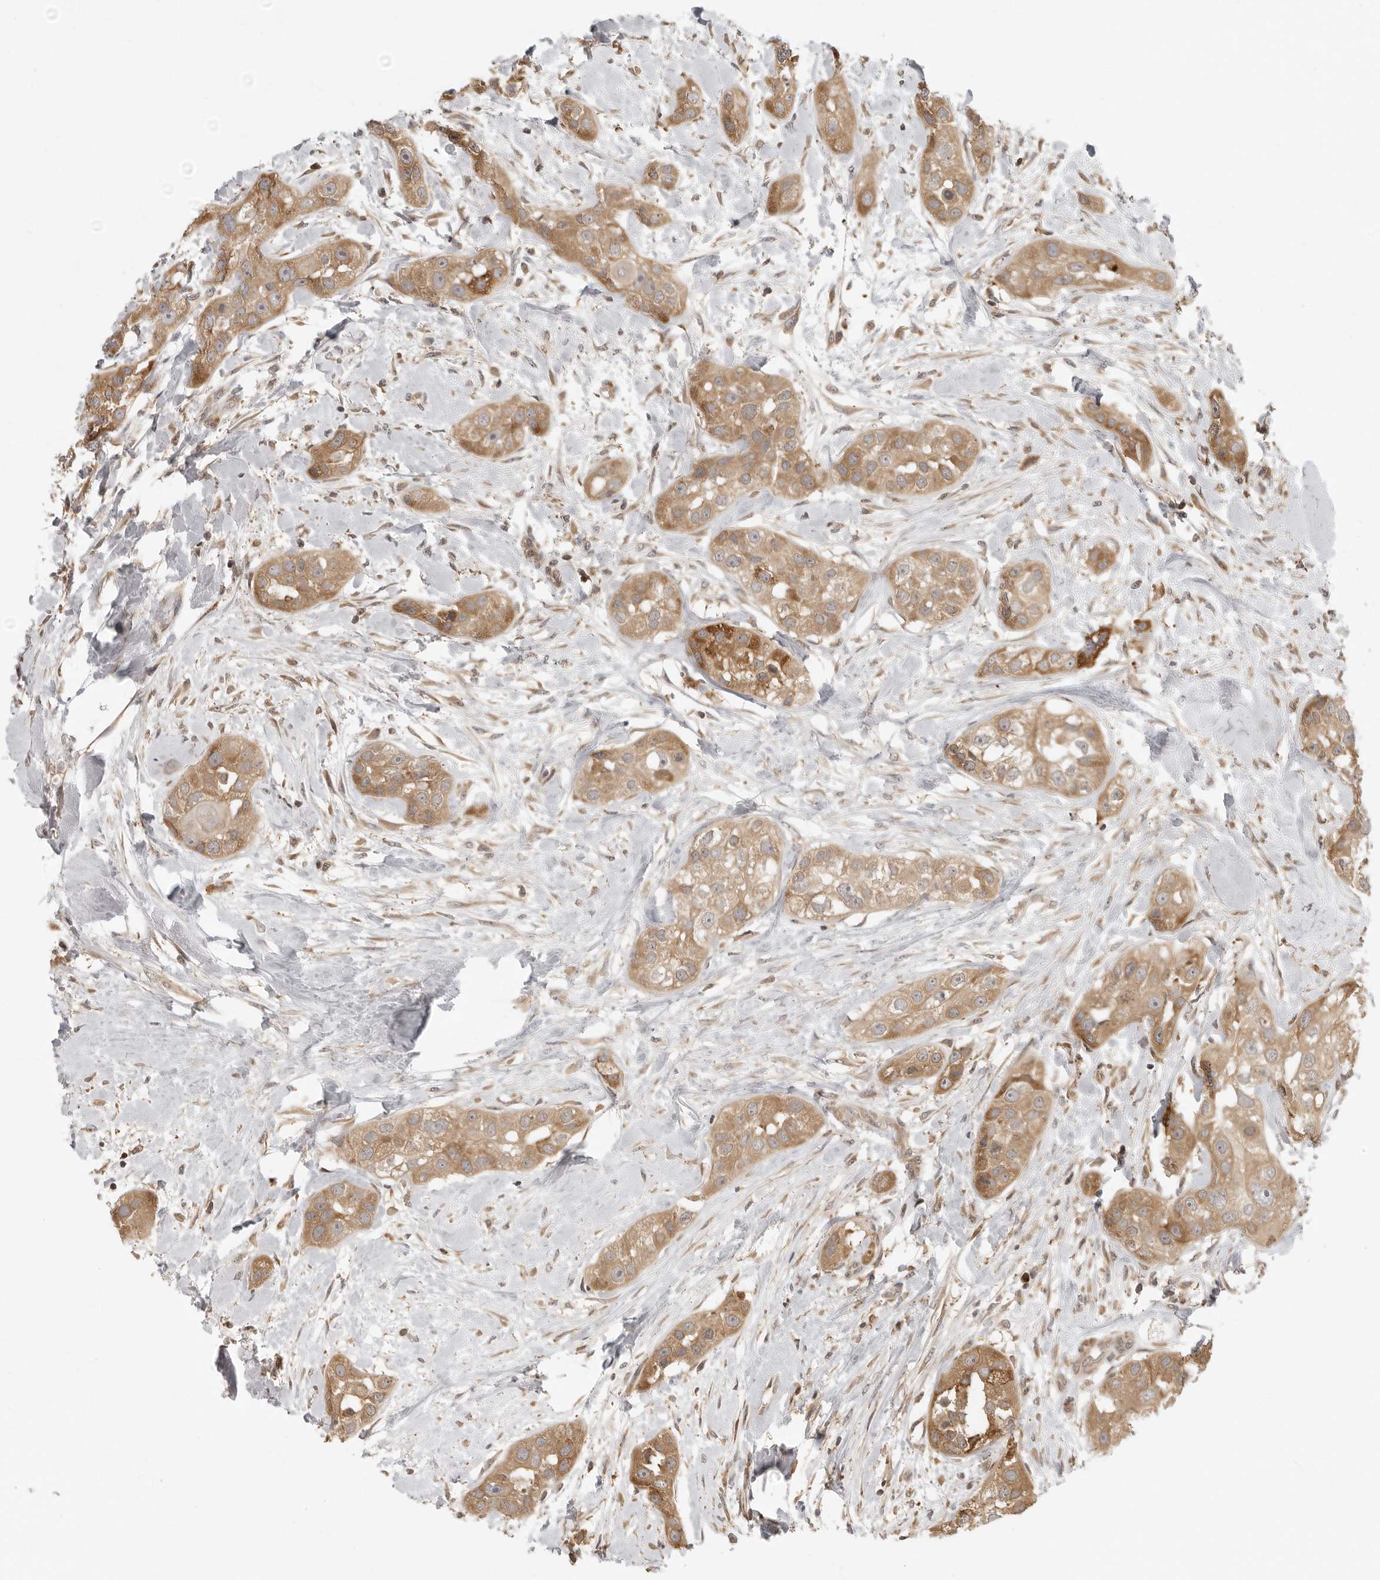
{"staining": {"intensity": "moderate", "quantity": ">75%", "location": "cytoplasmic/membranous"}, "tissue": "head and neck cancer", "cell_type": "Tumor cells", "image_type": "cancer", "snomed": [{"axis": "morphology", "description": "Normal tissue, NOS"}, {"axis": "morphology", "description": "Squamous cell carcinoma, NOS"}, {"axis": "topography", "description": "Skeletal muscle"}, {"axis": "topography", "description": "Head-Neck"}], "caption": "Moderate cytoplasmic/membranous protein positivity is appreciated in approximately >75% of tumor cells in head and neck cancer.", "gene": "PRRC2A", "patient": {"sex": "male", "age": 51}}